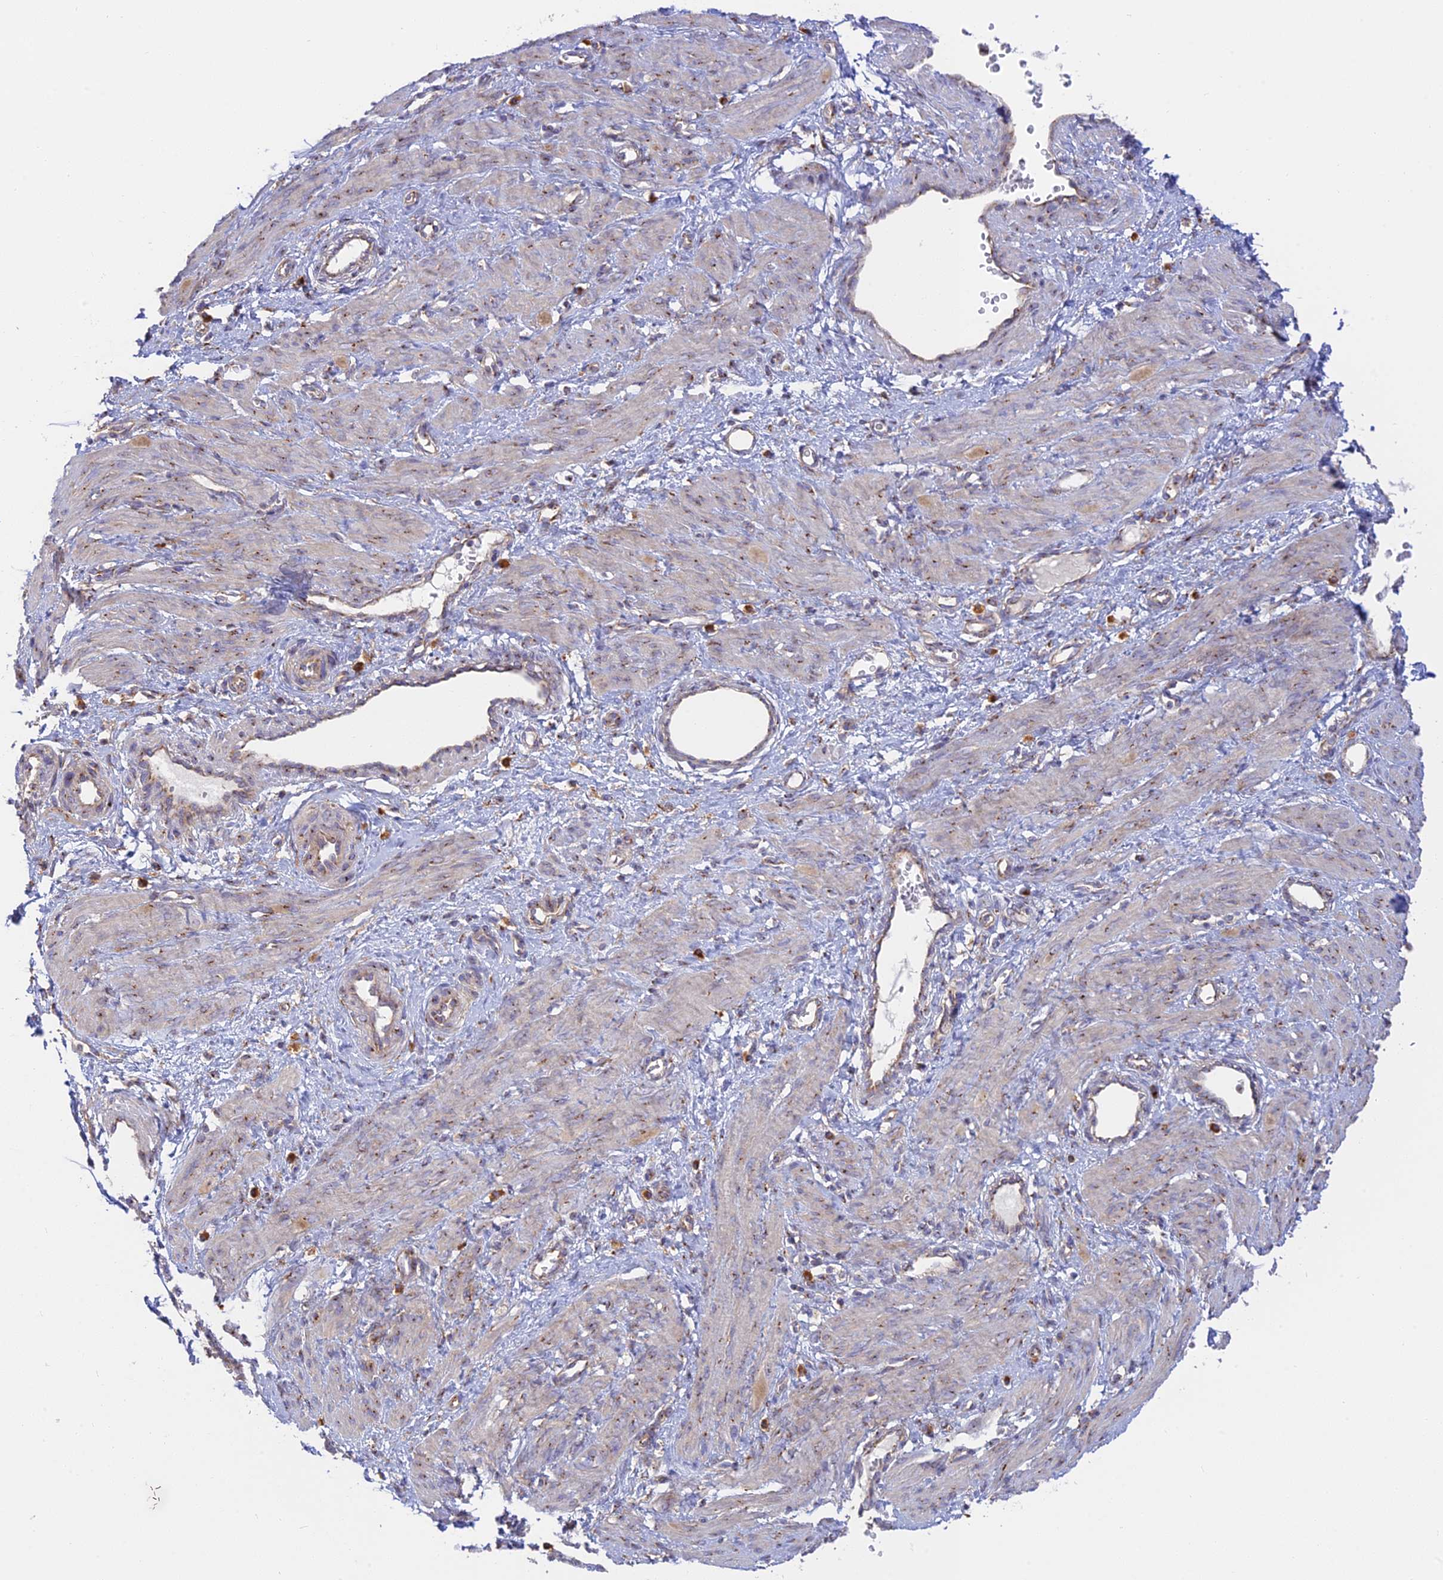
{"staining": {"intensity": "weak", "quantity": "<25%", "location": "cytoplasmic/membranous"}, "tissue": "smooth muscle", "cell_type": "Smooth muscle cells", "image_type": "normal", "snomed": [{"axis": "morphology", "description": "Normal tissue, NOS"}, {"axis": "topography", "description": "Endometrium"}], "caption": "DAB (3,3'-diaminobenzidine) immunohistochemical staining of benign human smooth muscle shows no significant expression in smooth muscle cells. (DAB immunohistochemistry (IHC) with hematoxylin counter stain).", "gene": "GOLGA3", "patient": {"sex": "female", "age": 33}}